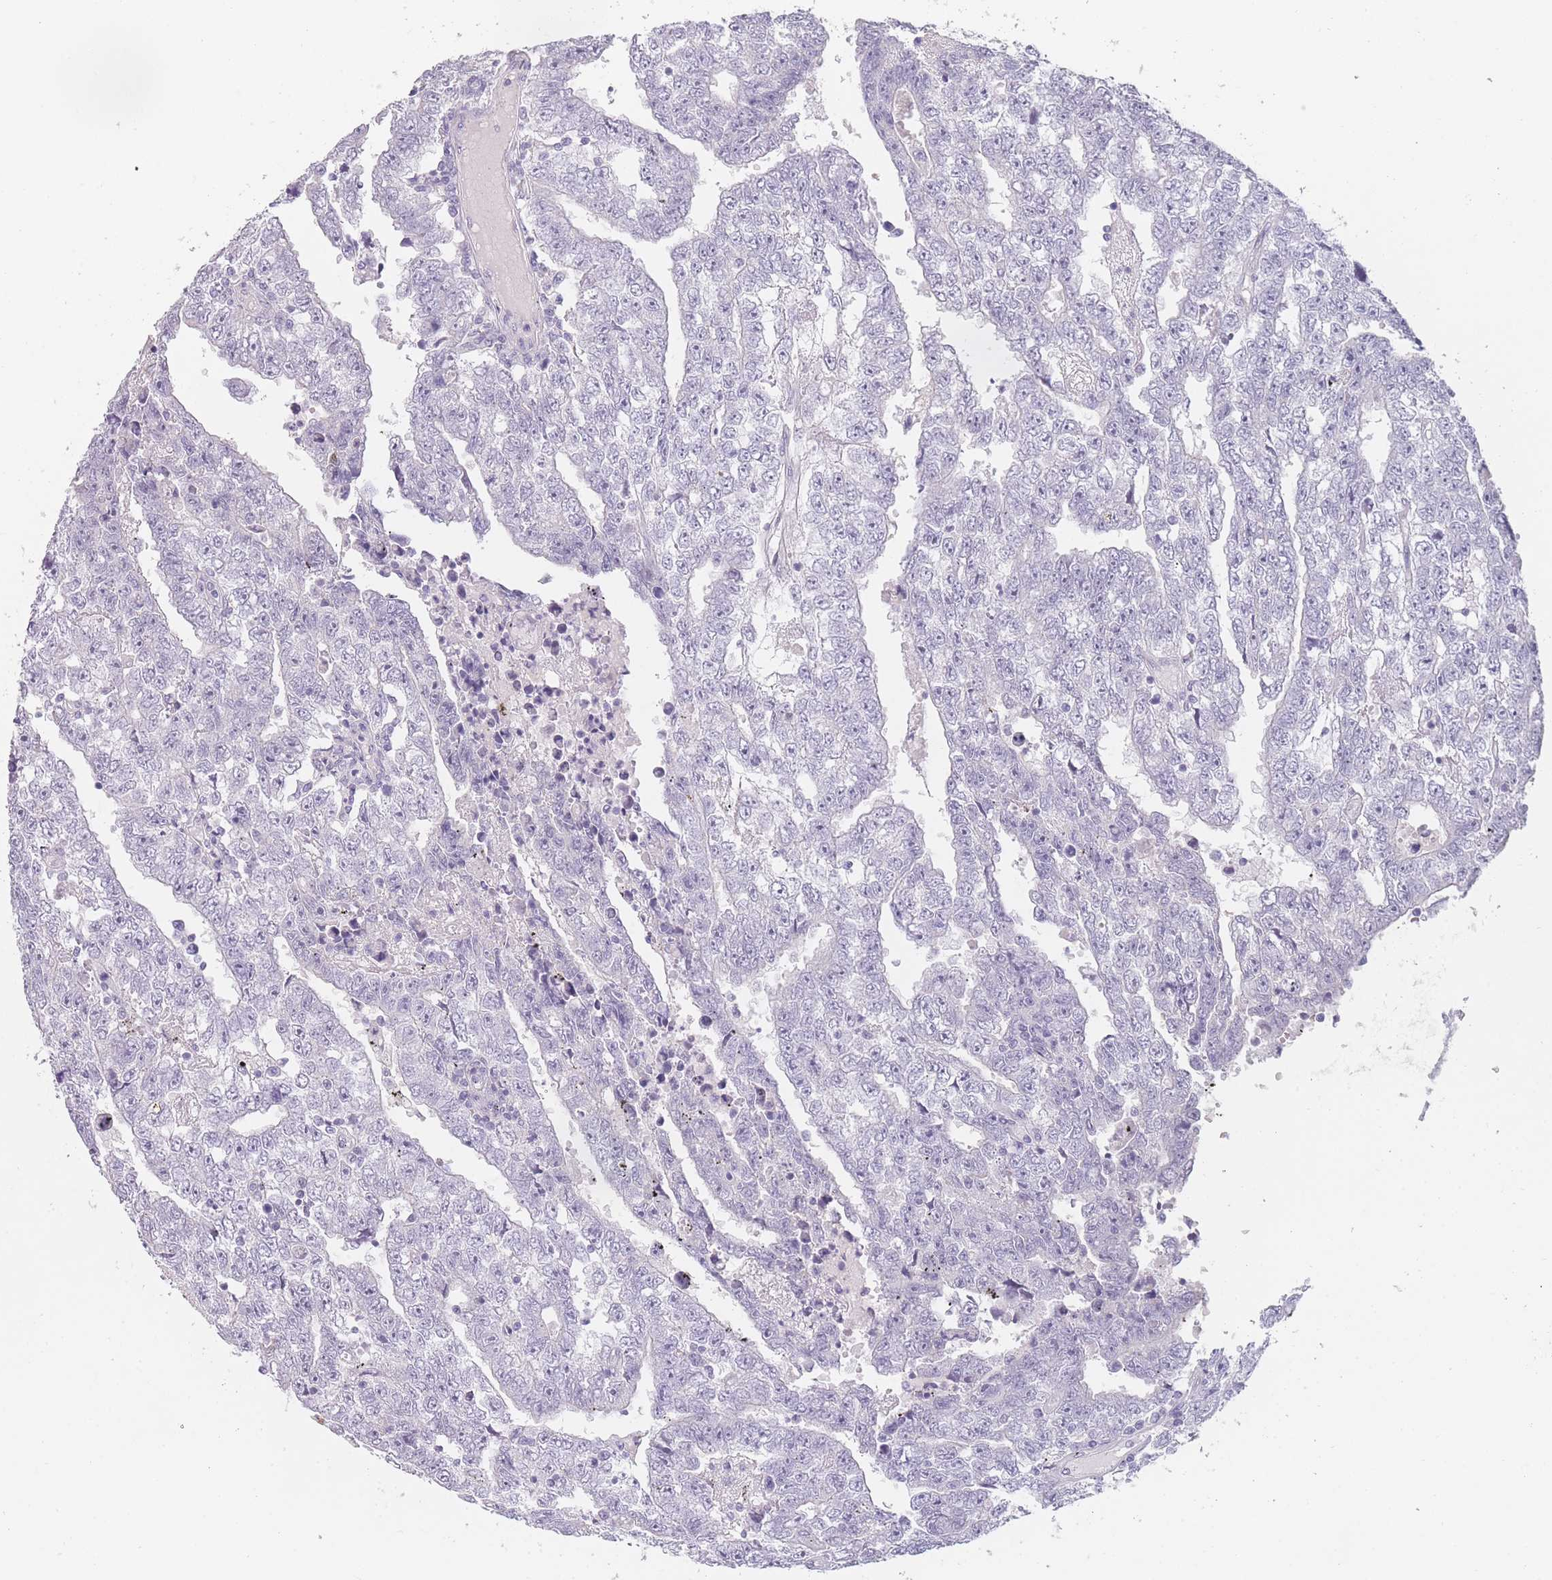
{"staining": {"intensity": "negative", "quantity": "none", "location": "none"}, "tissue": "testis cancer", "cell_type": "Tumor cells", "image_type": "cancer", "snomed": [{"axis": "morphology", "description": "Carcinoma, Embryonal, NOS"}, {"axis": "topography", "description": "Testis"}], "caption": "DAB (3,3'-diaminobenzidine) immunohistochemical staining of testis embryonal carcinoma reveals no significant positivity in tumor cells.", "gene": "INS", "patient": {"sex": "male", "age": 25}}